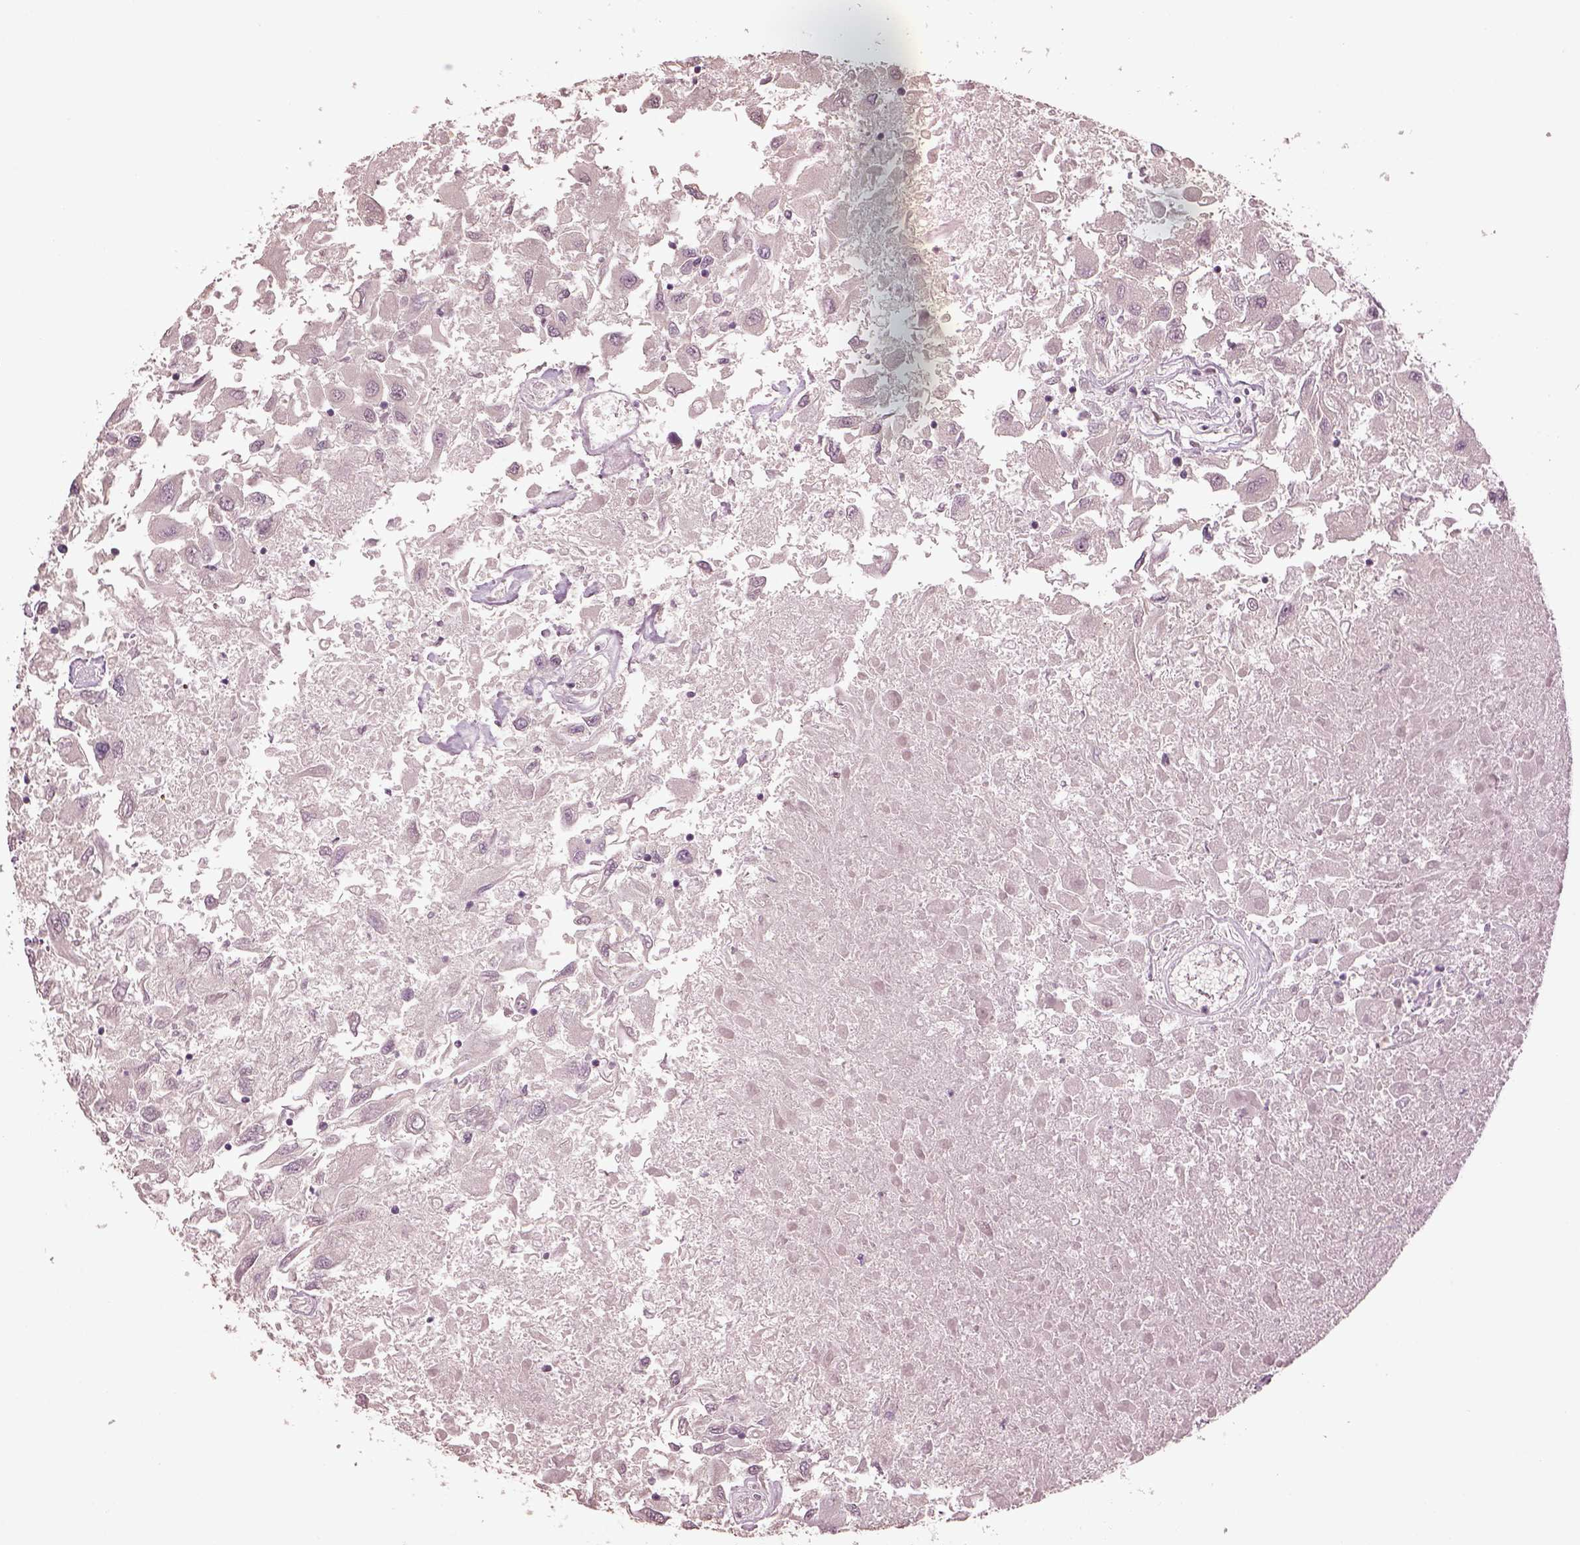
{"staining": {"intensity": "negative", "quantity": "none", "location": "none"}, "tissue": "renal cancer", "cell_type": "Tumor cells", "image_type": "cancer", "snomed": [{"axis": "morphology", "description": "Adenocarcinoma, NOS"}, {"axis": "topography", "description": "Kidney"}], "caption": "IHC image of renal cancer stained for a protein (brown), which exhibits no staining in tumor cells.", "gene": "KCNIP3", "patient": {"sex": "female", "age": 76}}